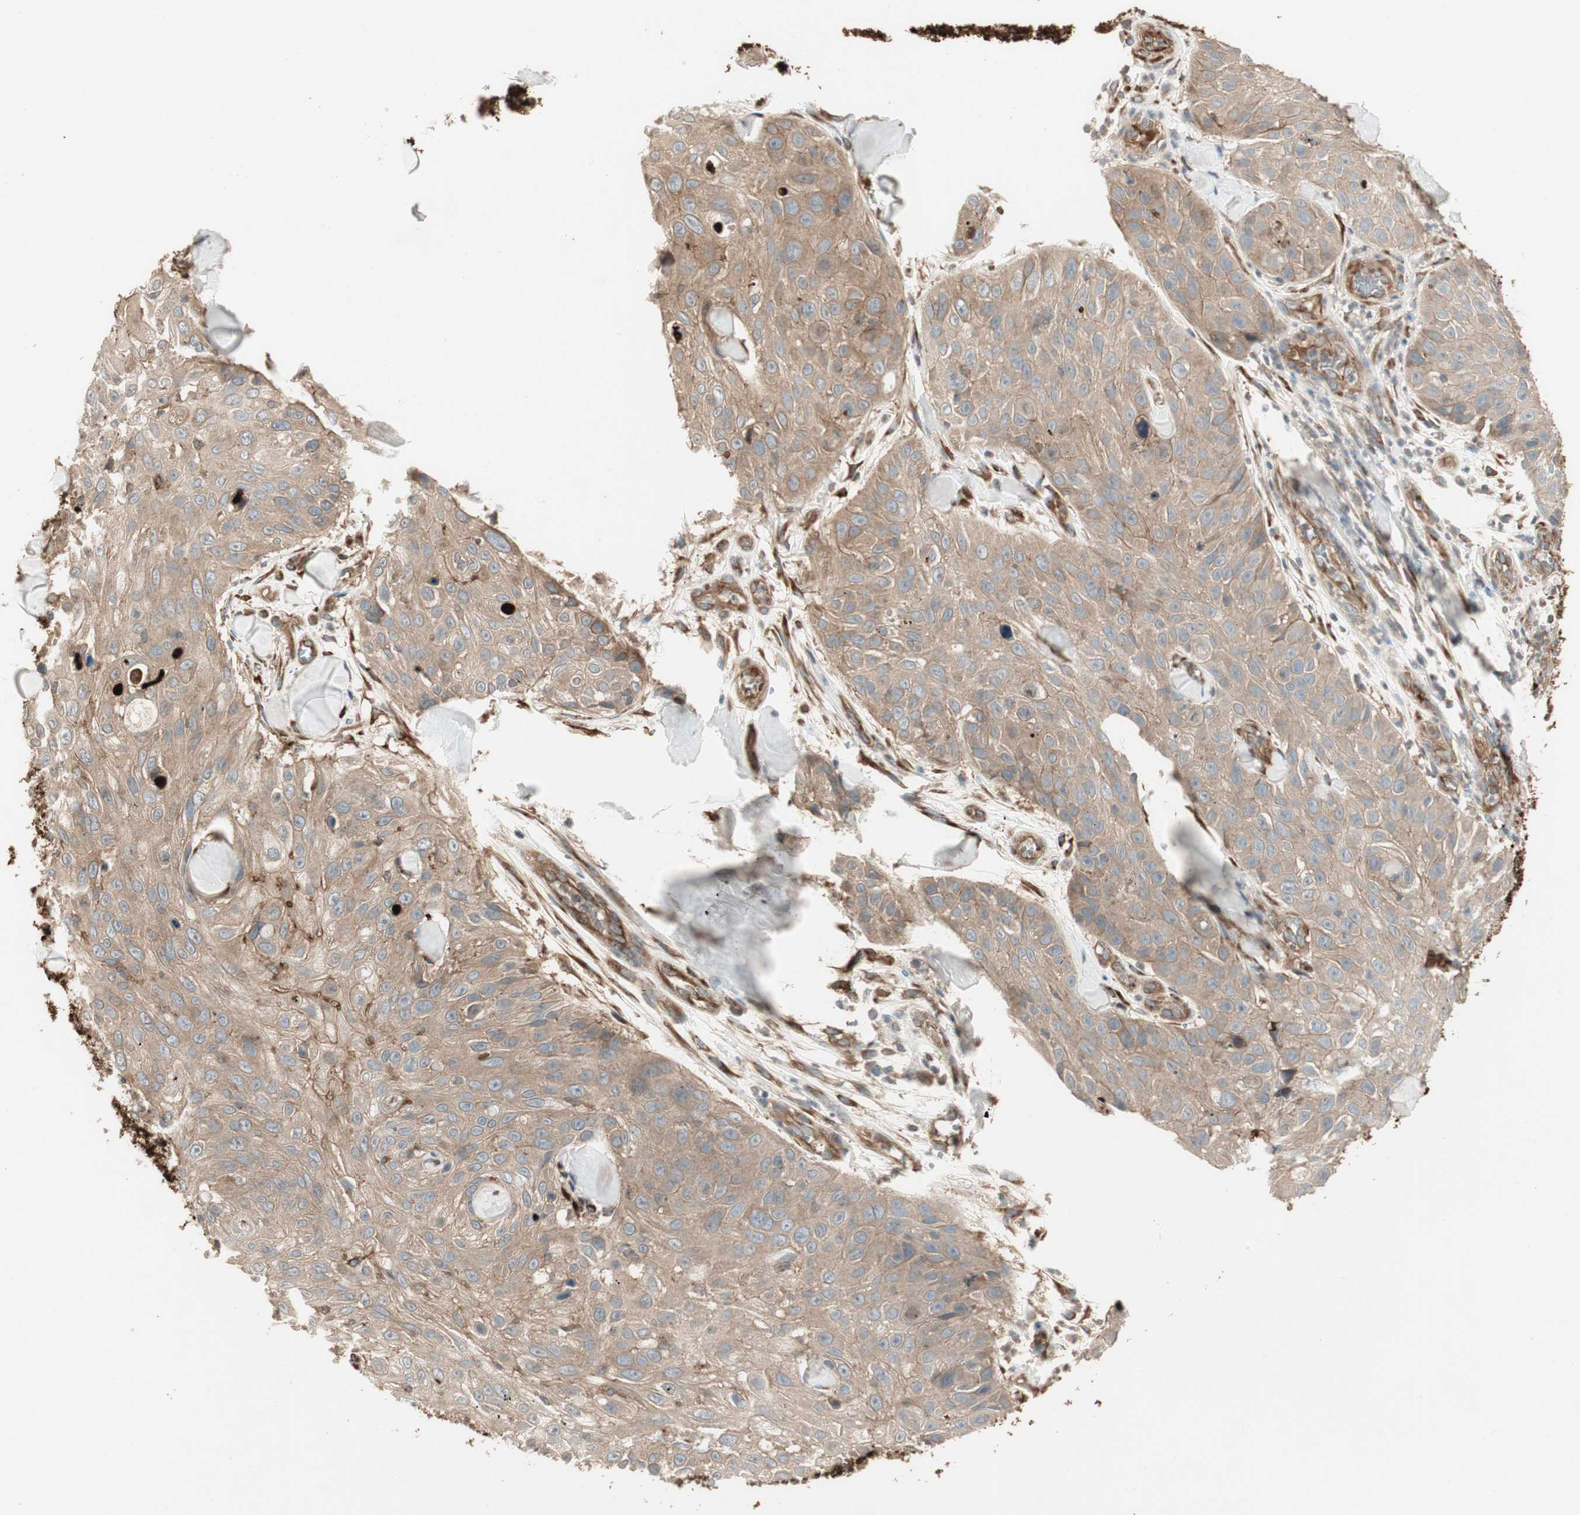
{"staining": {"intensity": "weak", "quantity": ">75%", "location": "cytoplasmic/membranous"}, "tissue": "skin cancer", "cell_type": "Tumor cells", "image_type": "cancer", "snomed": [{"axis": "morphology", "description": "Squamous cell carcinoma, NOS"}, {"axis": "topography", "description": "Skin"}], "caption": "A brown stain shows weak cytoplasmic/membranous staining of a protein in human skin cancer tumor cells.", "gene": "PRKG1", "patient": {"sex": "male", "age": 86}}